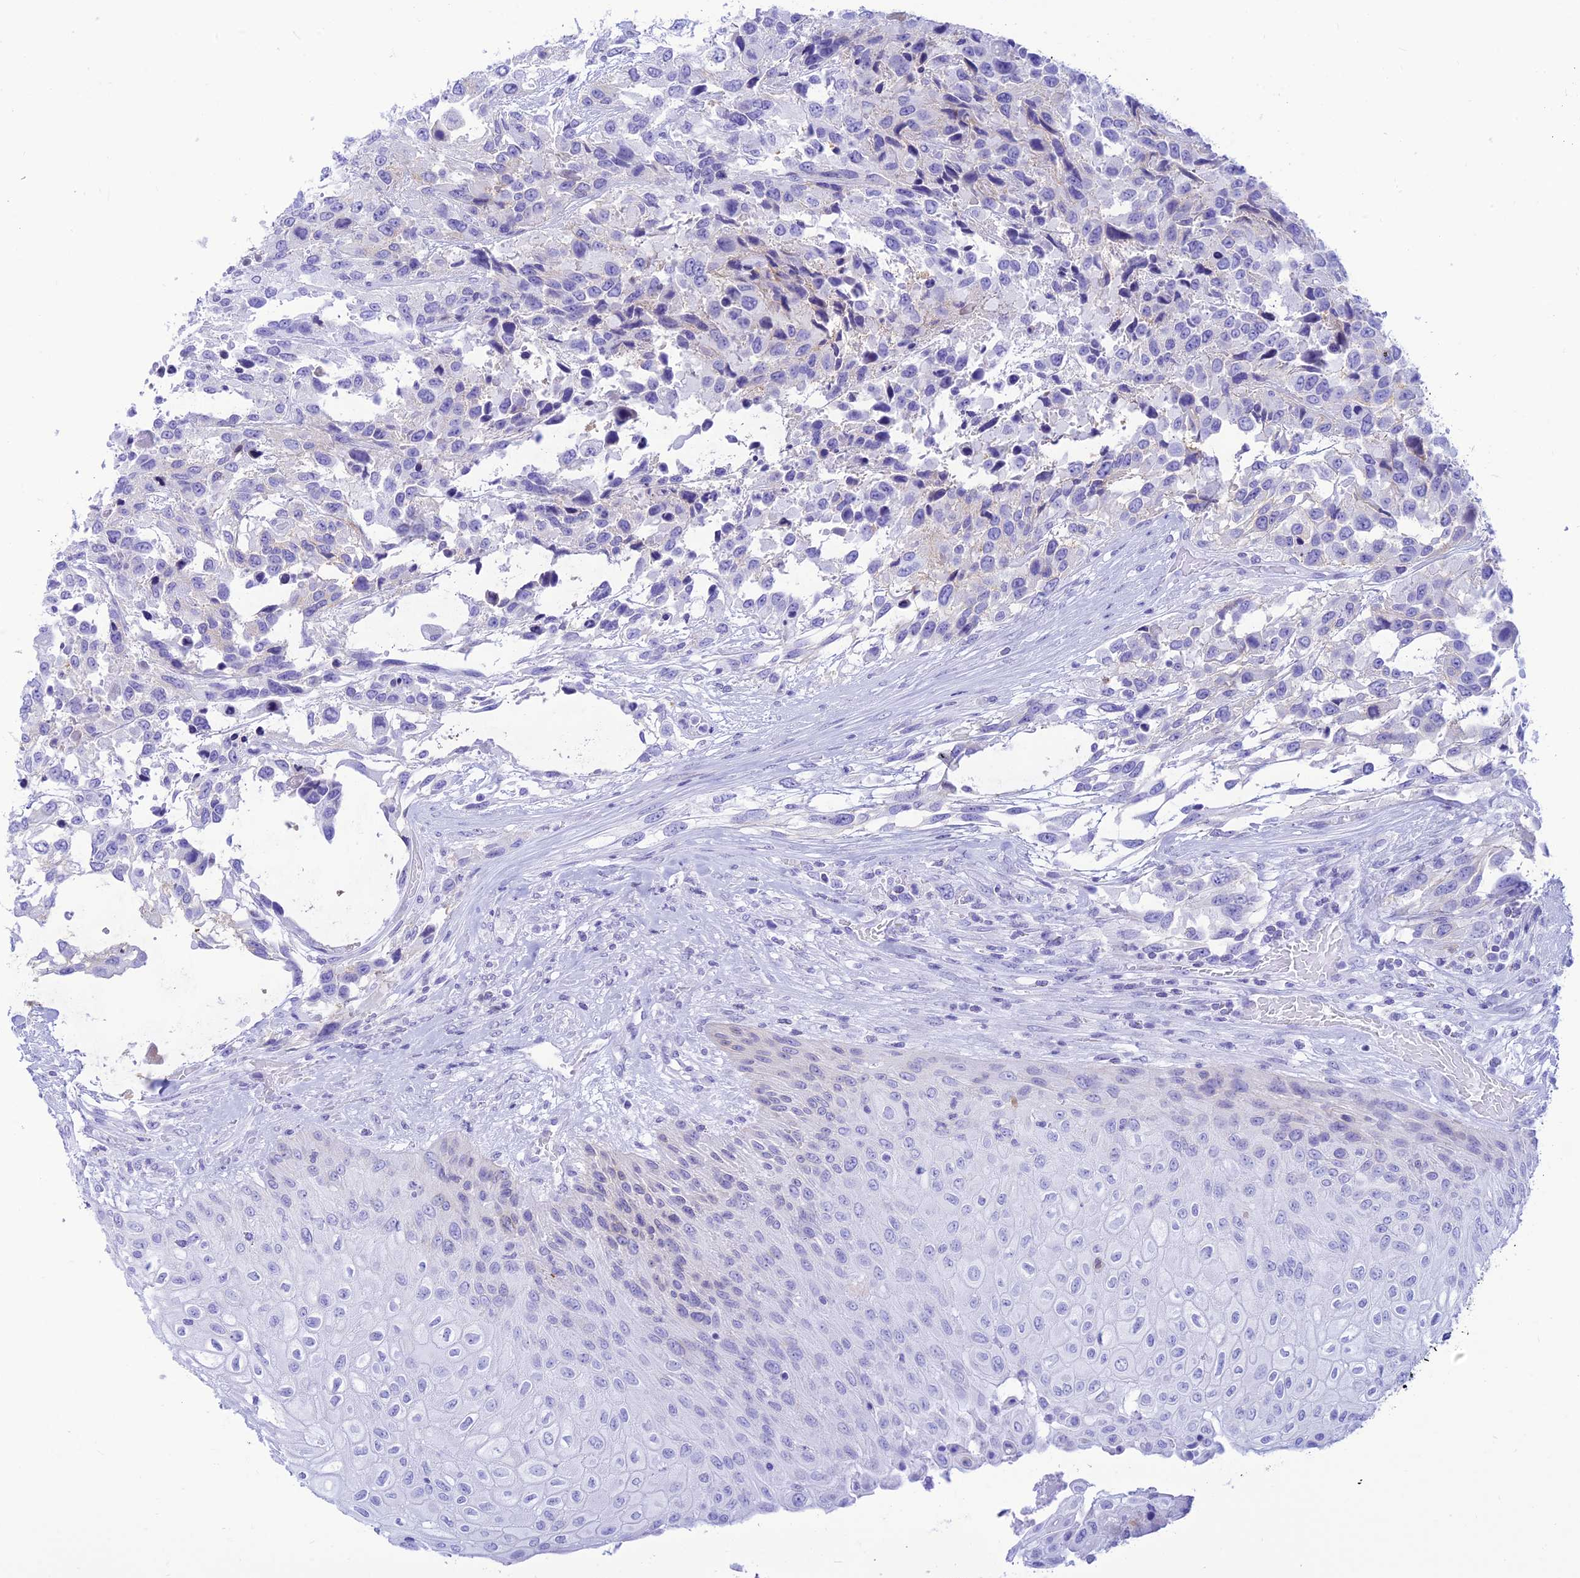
{"staining": {"intensity": "negative", "quantity": "none", "location": "none"}, "tissue": "urothelial cancer", "cell_type": "Tumor cells", "image_type": "cancer", "snomed": [{"axis": "morphology", "description": "Urothelial carcinoma, High grade"}, {"axis": "topography", "description": "Urinary bladder"}], "caption": "High power microscopy histopathology image of an IHC micrograph of urothelial cancer, revealing no significant positivity in tumor cells.", "gene": "PRNP", "patient": {"sex": "female", "age": 70}}